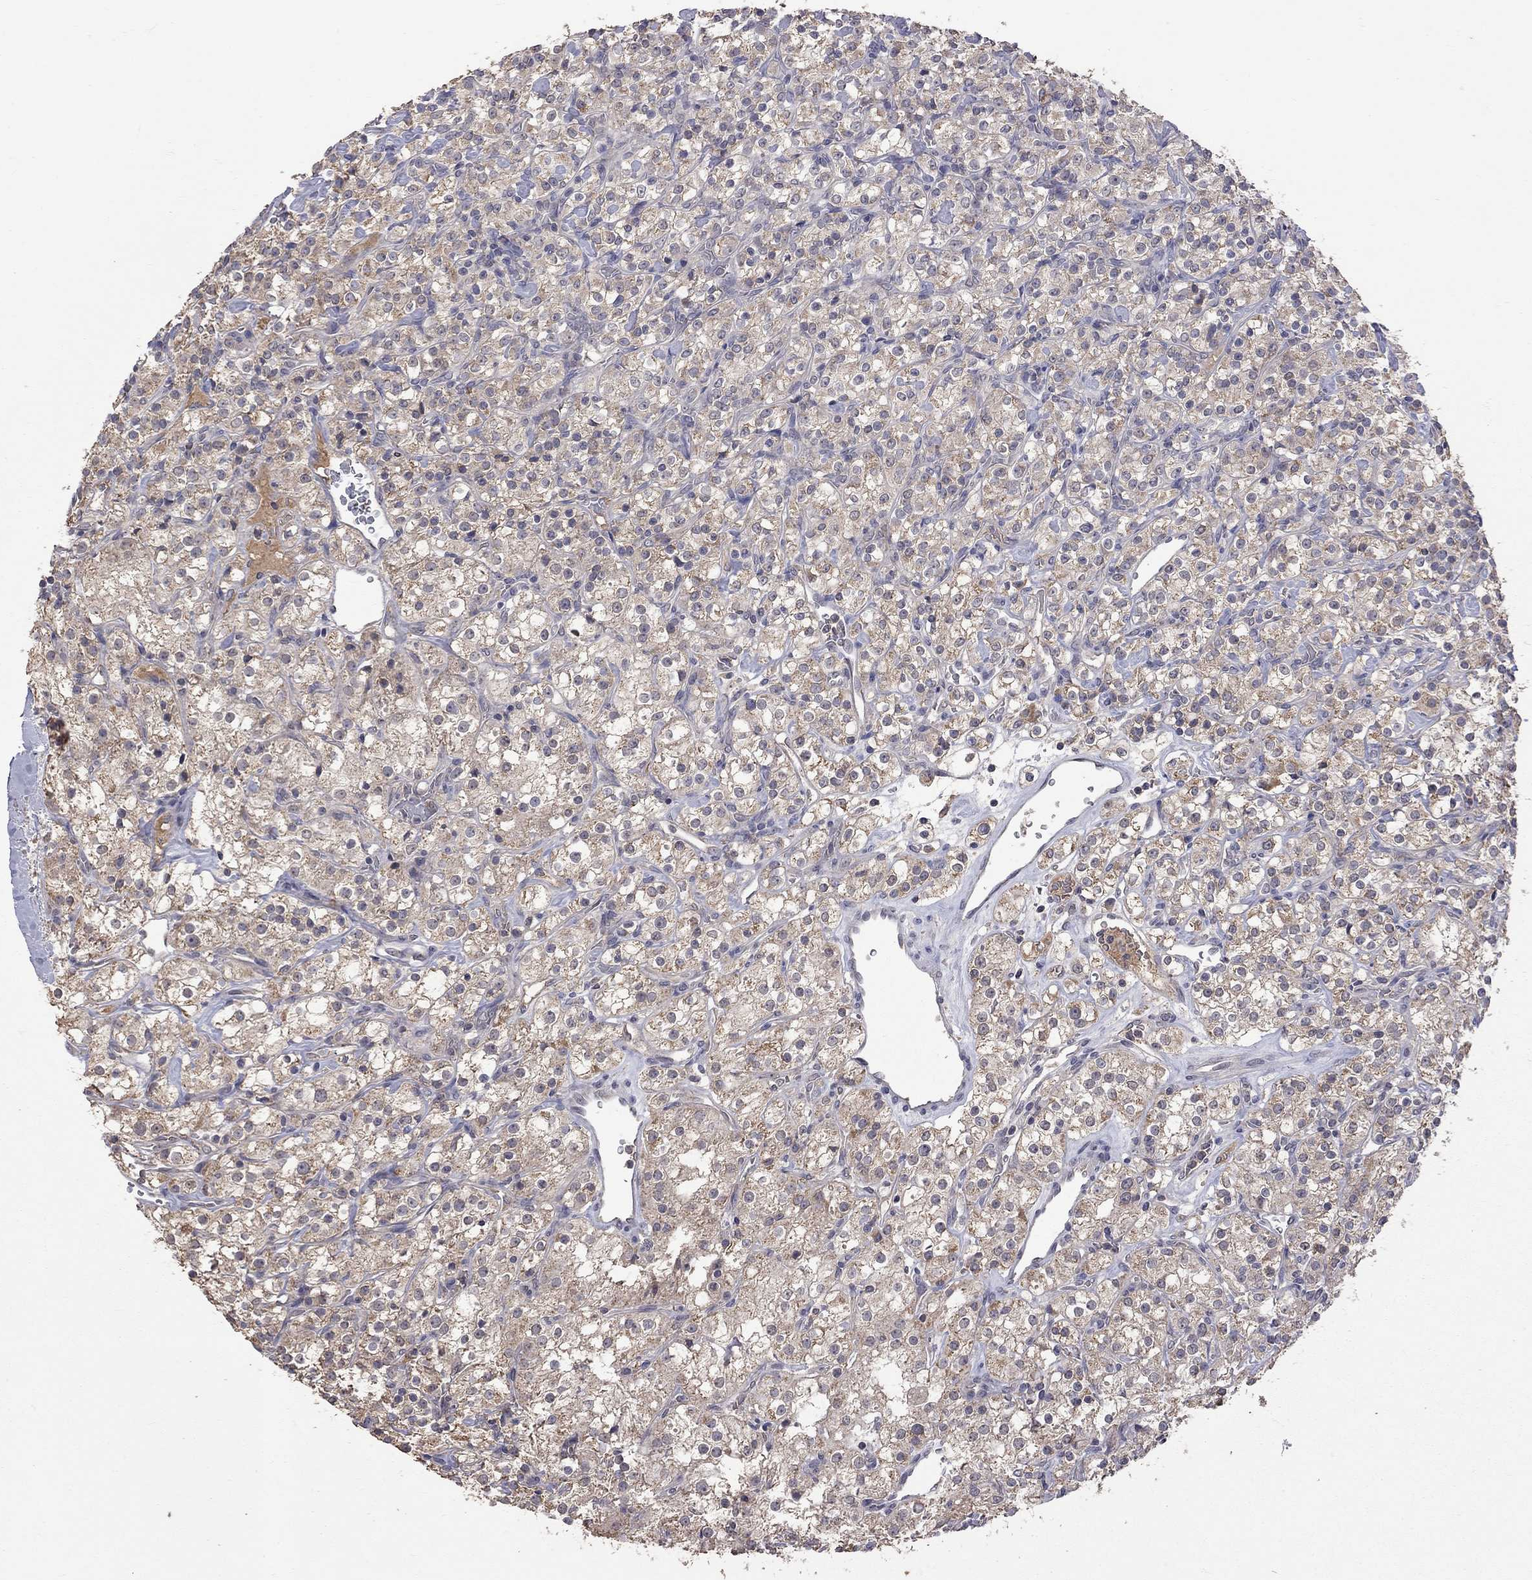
{"staining": {"intensity": "weak", "quantity": ">75%", "location": "cytoplasmic/membranous"}, "tissue": "renal cancer", "cell_type": "Tumor cells", "image_type": "cancer", "snomed": [{"axis": "morphology", "description": "Adenocarcinoma, NOS"}, {"axis": "topography", "description": "Kidney"}], "caption": "Brown immunohistochemical staining in human renal adenocarcinoma reveals weak cytoplasmic/membranous positivity in approximately >75% of tumor cells. Nuclei are stained in blue.", "gene": "HTR6", "patient": {"sex": "male", "age": 77}}